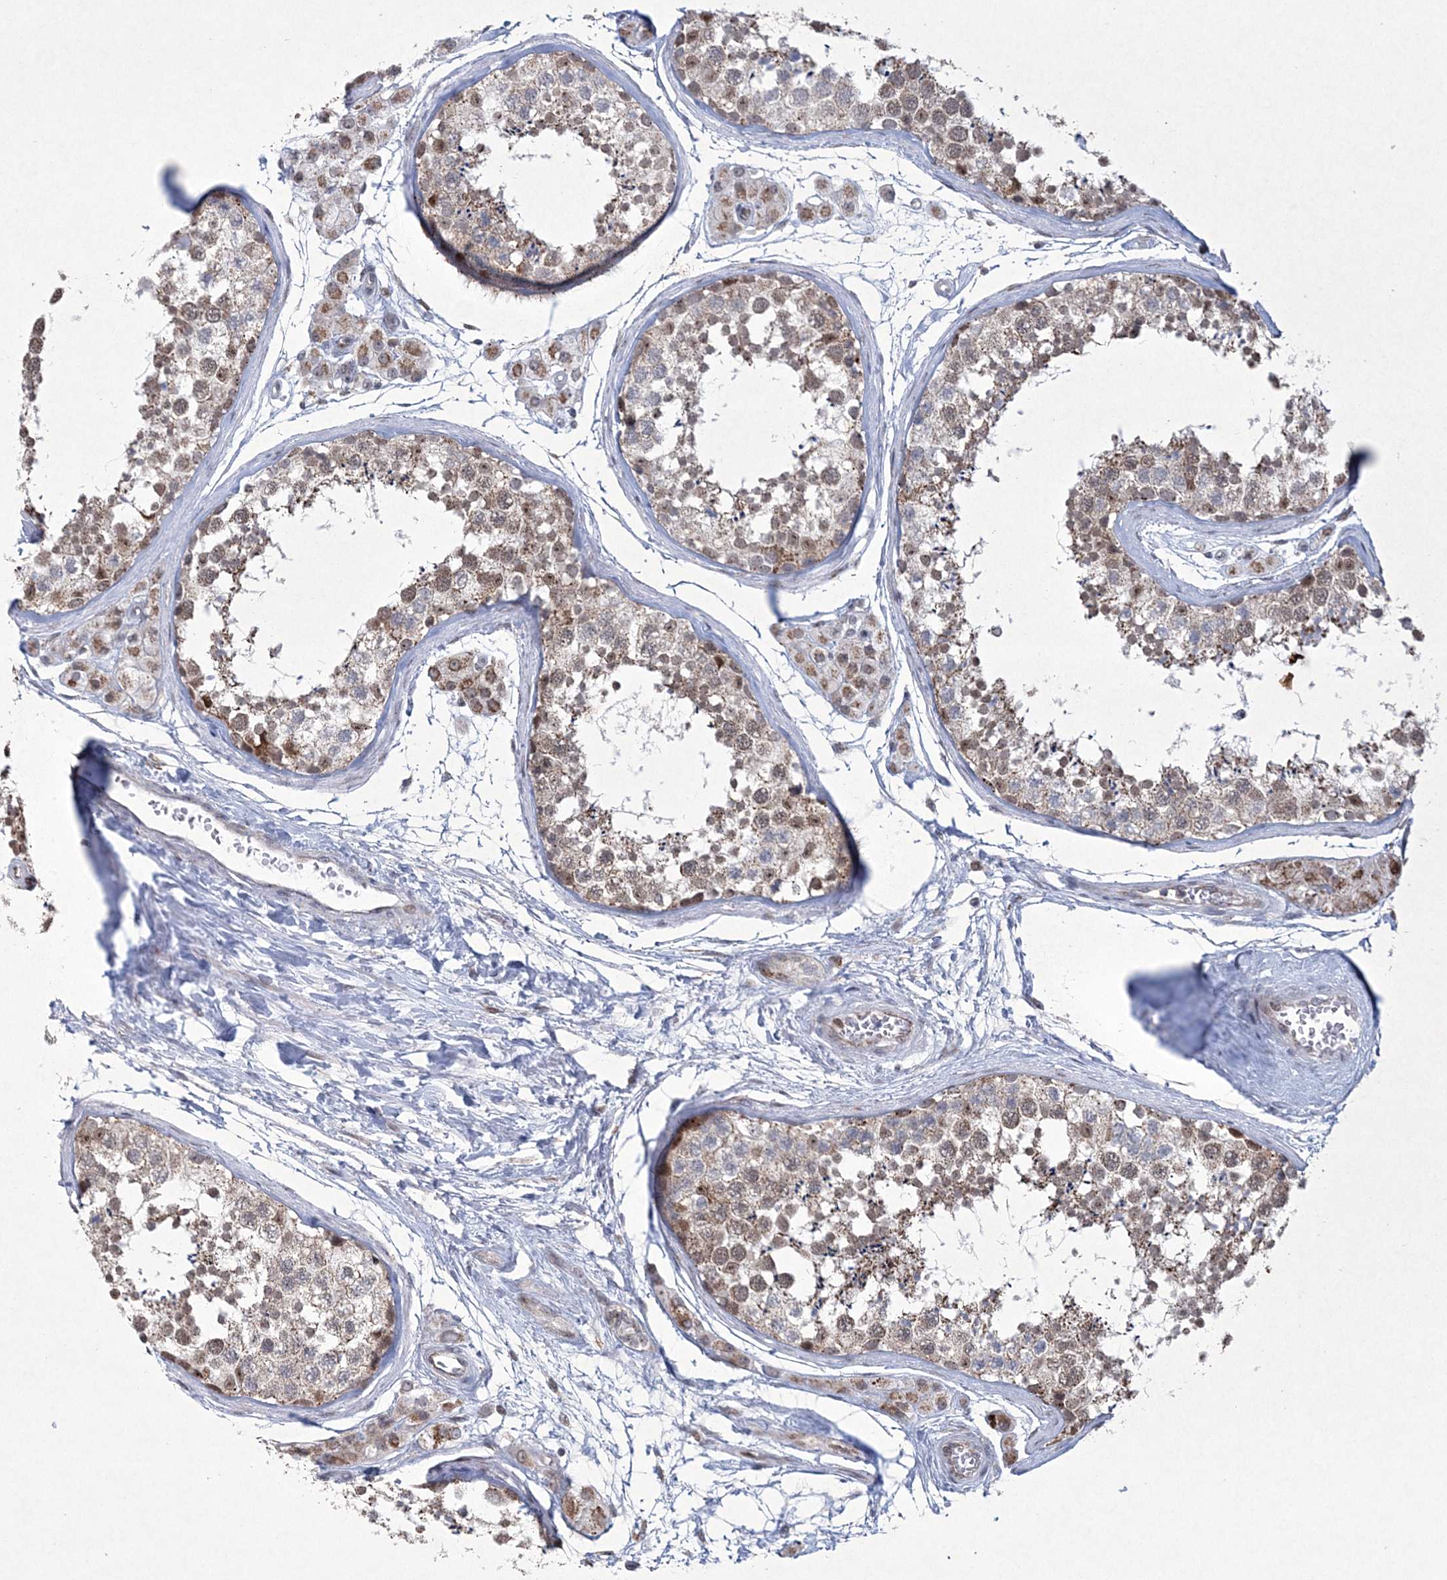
{"staining": {"intensity": "moderate", "quantity": ">75%", "location": "cytoplasmic/membranous"}, "tissue": "testis", "cell_type": "Cells in seminiferous ducts", "image_type": "normal", "snomed": [{"axis": "morphology", "description": "Normal tissue, NOS"}, {"axis": "topography", "description": "Testis"}], "caption": "Unremarkable testis was stained to show a protein in brown. There is medium levels of moderate cytoplasmic/membranous expression in about >75% of cells in seminiferous ducts. (Stains: DAB (3,3'-diaminobenzidine) in brown, nuclei in blue, Microscopy: brightfield microscopy at high magnification).", "gene": "CES4A", "patient": {"sex": "male", "age": 56}}